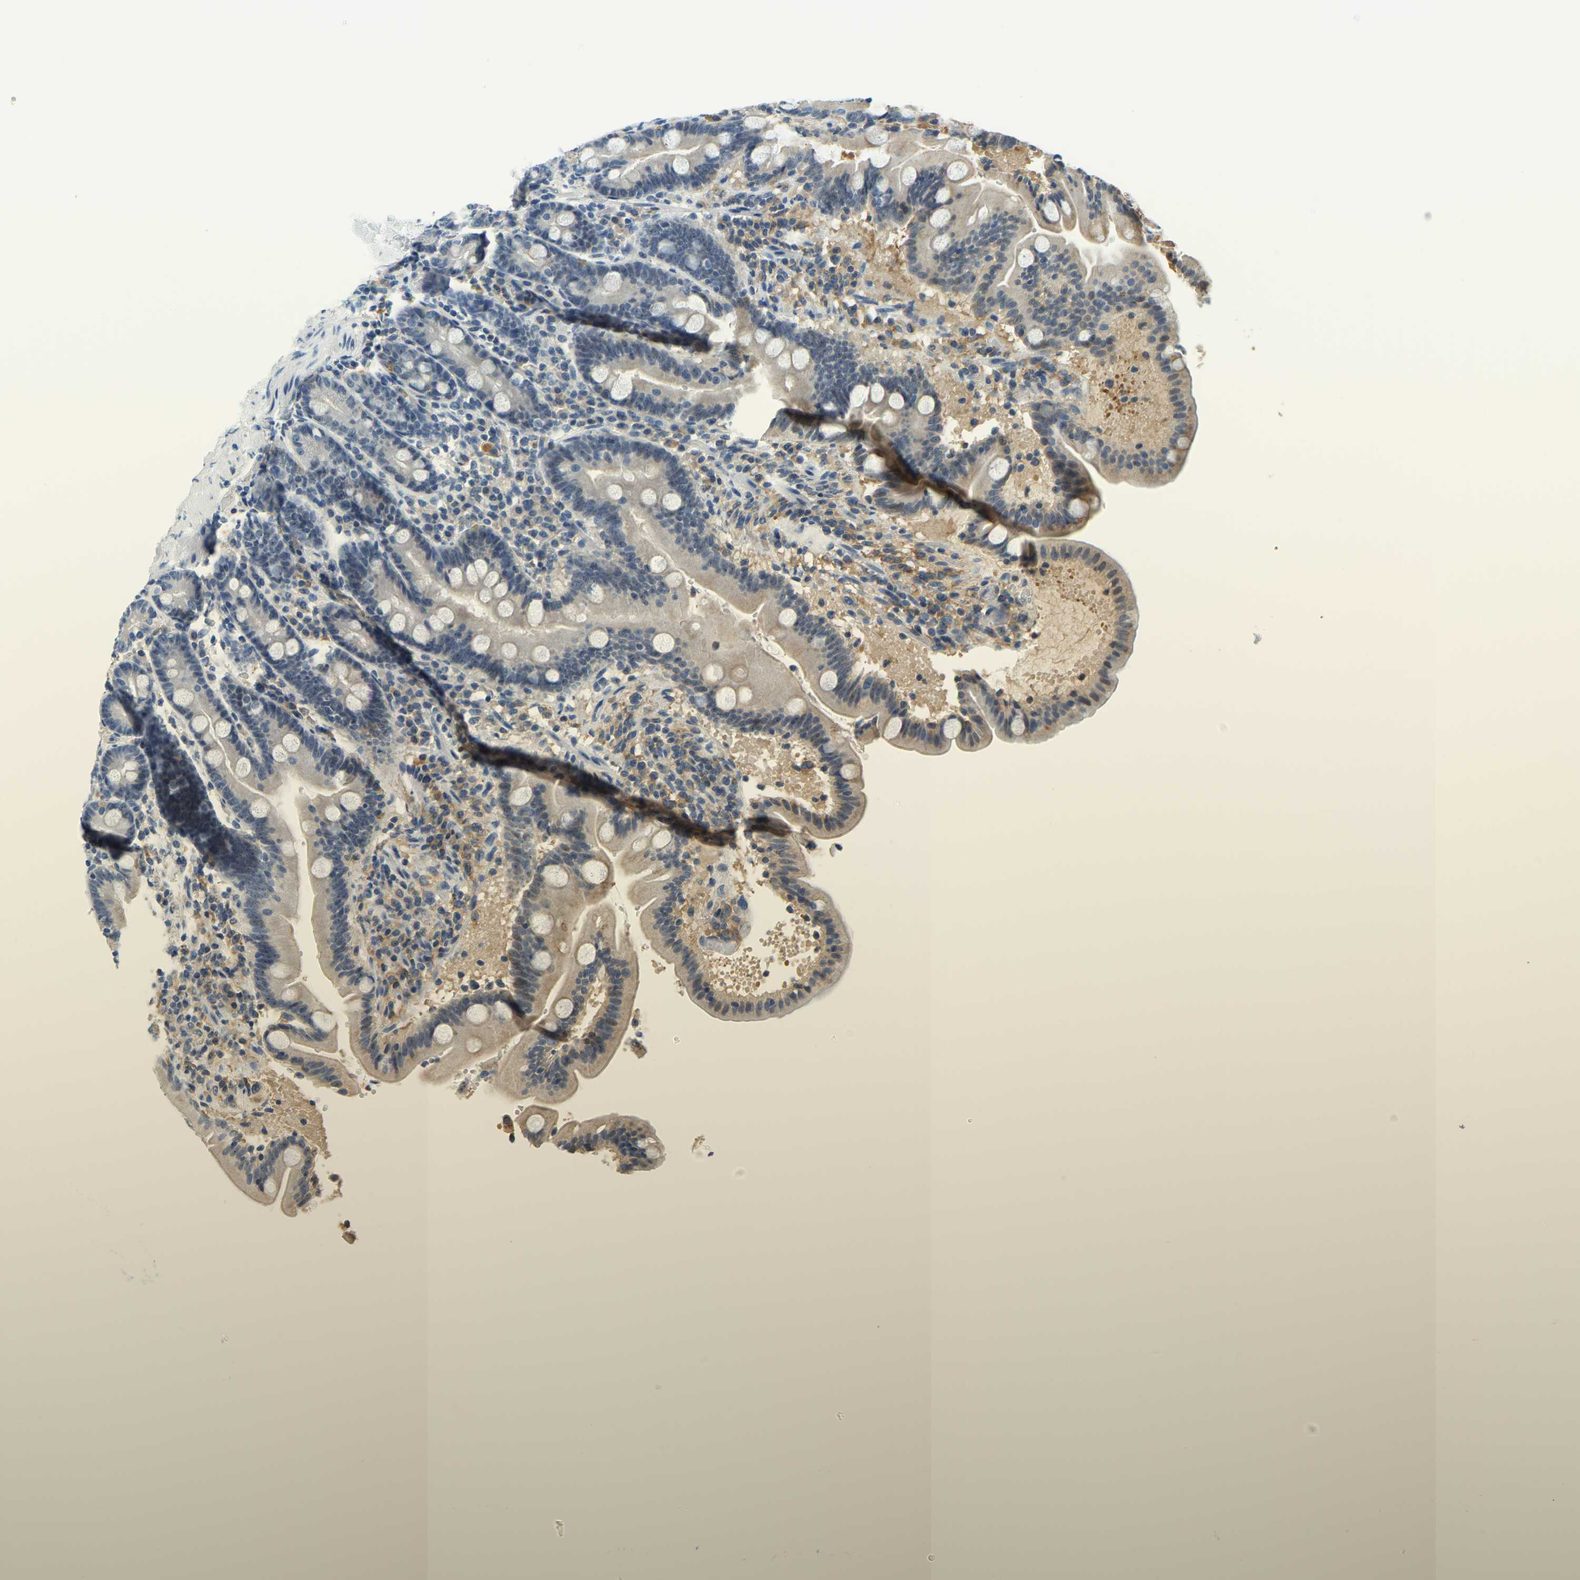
{"staining": {"intensity": "weak", "quantity": "<25%", "location": "cytoplasmic/membranous"}, "tissue": "duodenum", "cell_type": "Glandular cells", "image_type": "normal", "snomed": [{"axis": "morphology", "description": "Normal tissue, NOS"}, {"axis": "topography", "description": "Duodenum"}], "caption": "High power microscopy histopathology image of an IHC image of normal duodenum, revealing no significant positivity in glandular cells. (Brightfield microscopy of DAB (3,3'-diaminobenzidine) IHC at high magnification).", "gene": "RRP1", "patient": {"sex": "male", "age": 54}}